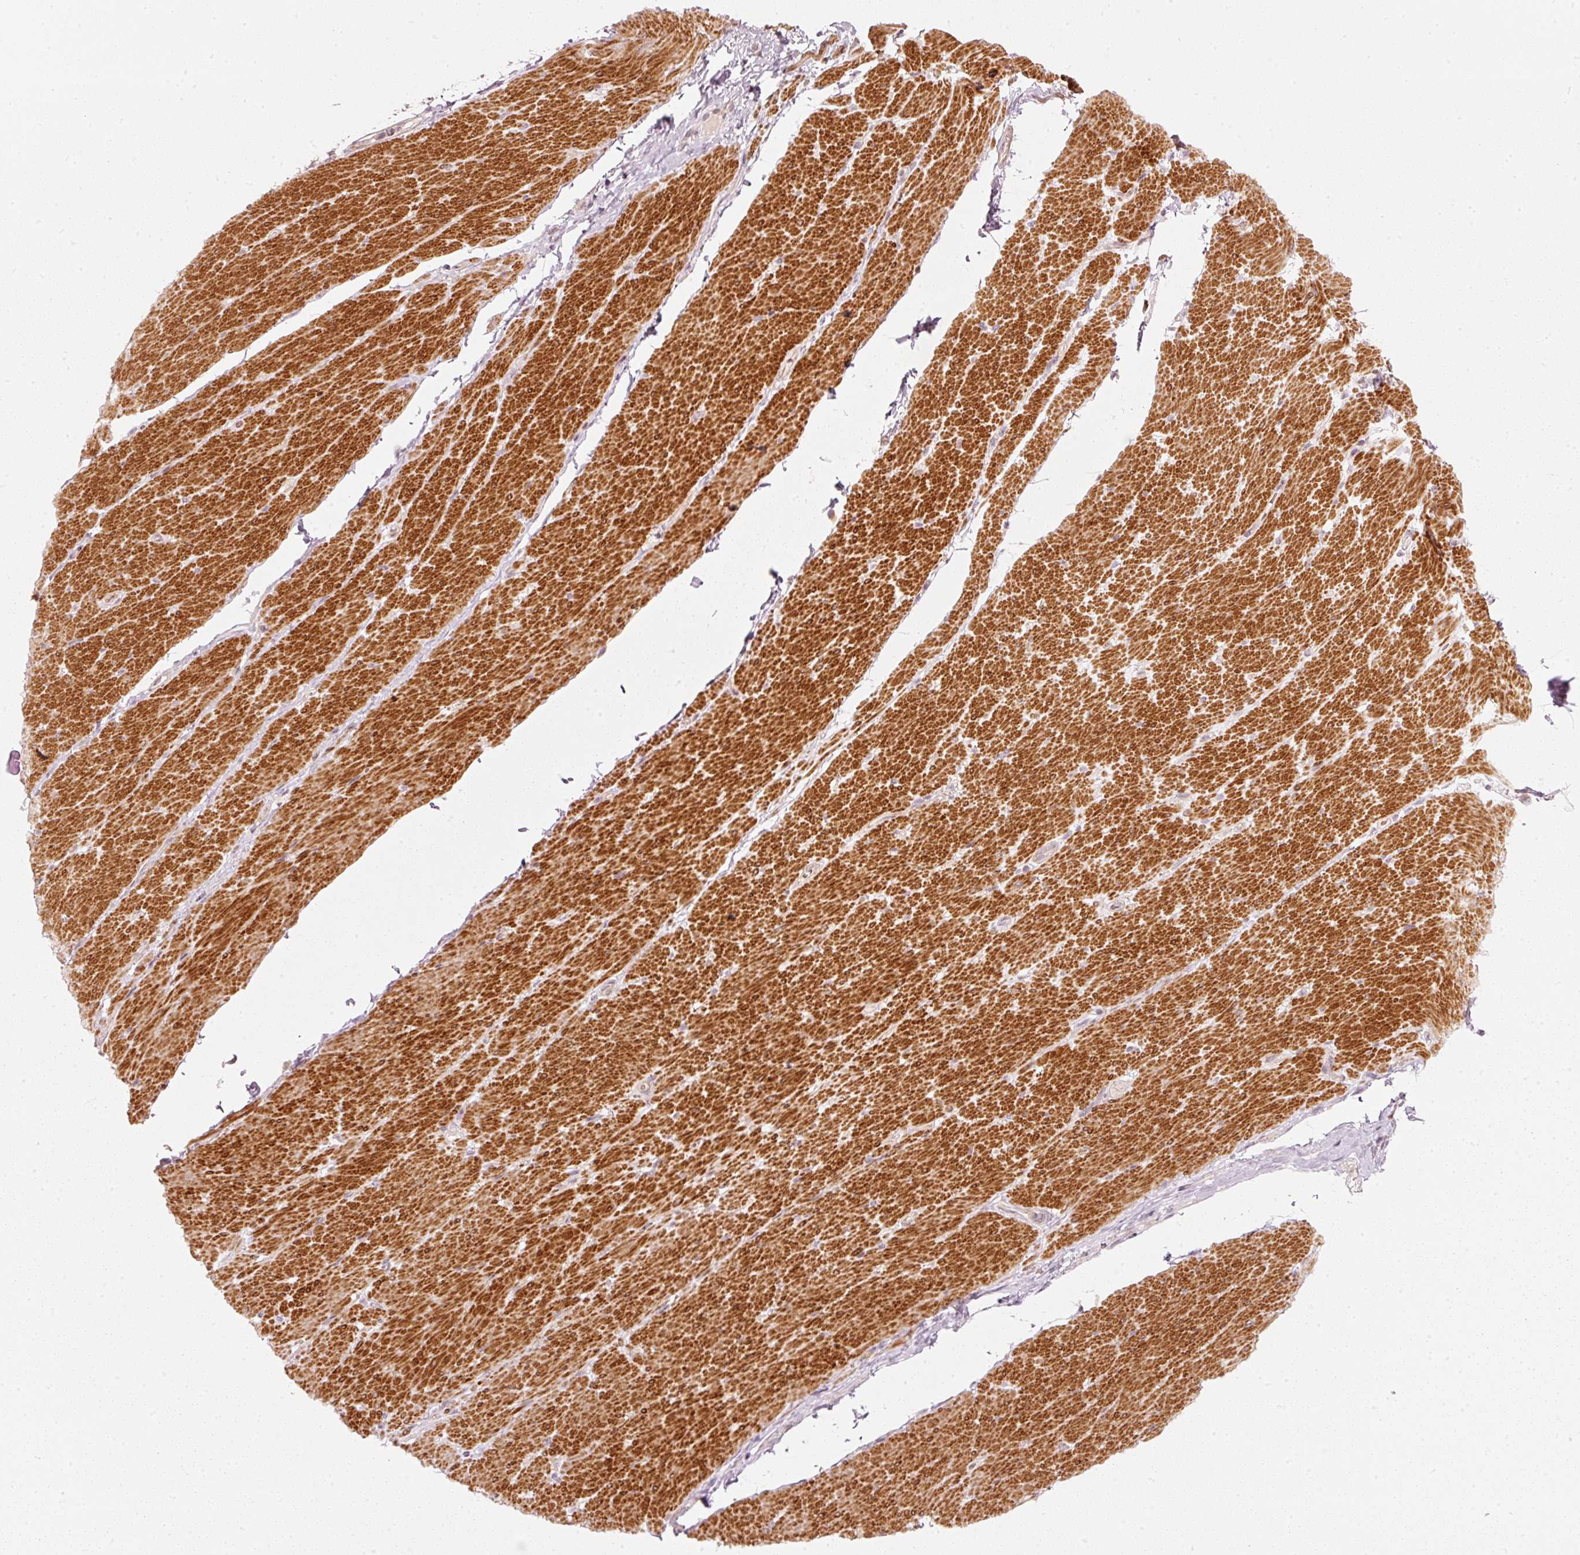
{"staining": {"intensity": "strong", "quantity": ">75%", "location": "cytoplasmic/membranous"}, "tissue": "smooth muscle", "cell_type": "Smooth muscle cells", "image_type": "normal", "snomed": [{"axis": "morphology", "description": "Normal tissue, NOS"}, {"axis": "topography", "description": "Smooth muscle"}, {"axis": "topography", "description": "Rectum"}], "caption": "The micrograph demonstrates immunohistochemical staining of normal smooth muscle. There is strong cytoplasmic/membranous staining is identified in about >75% of smooth muscle cells. The protein is shown in brown color, while the nuclei are stained blue.", "gene": "KCNQ1", "patient": {"sex": "male", "age": 53}}